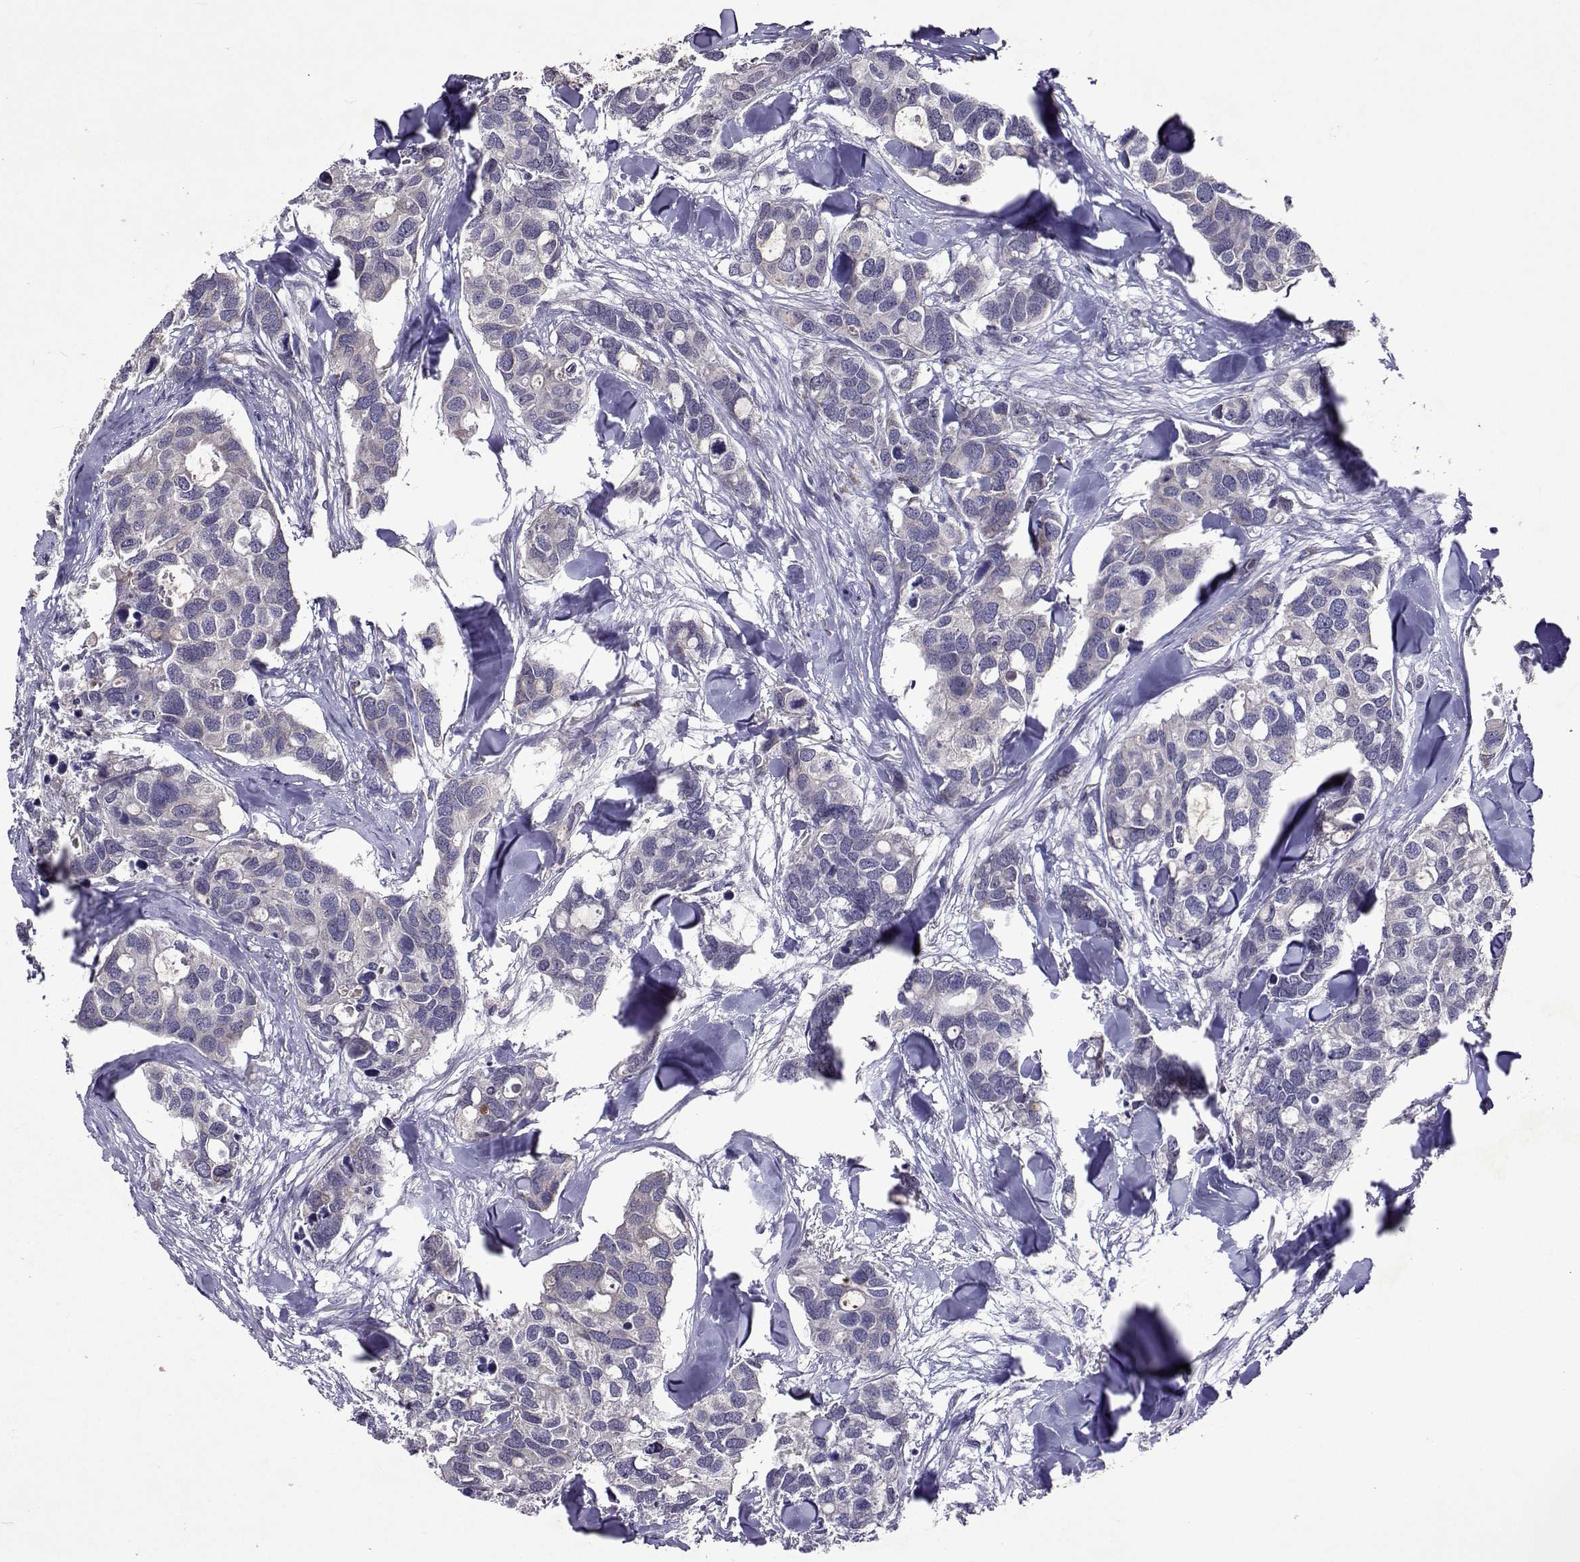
{"staining": {"intensity": "negative", "quantity": "none", "location": "none"}, "tissue": "breast cancer", "cell_type": "Tumor cells", "image_type": "cancer", "snomed": [{"axis": "morphology", "description": "Duct carcinoma"}, {"axis": "topography", "description": "Breast"}], "caption": "High power microscopy histopathology image of an immunohistochemistry (IHC) image of breast invasive ductal carcinoma, revealing no significant staining in tumor cells.", "gene": "TARBP2", "patient": {"sex": "female", "age": 83}}